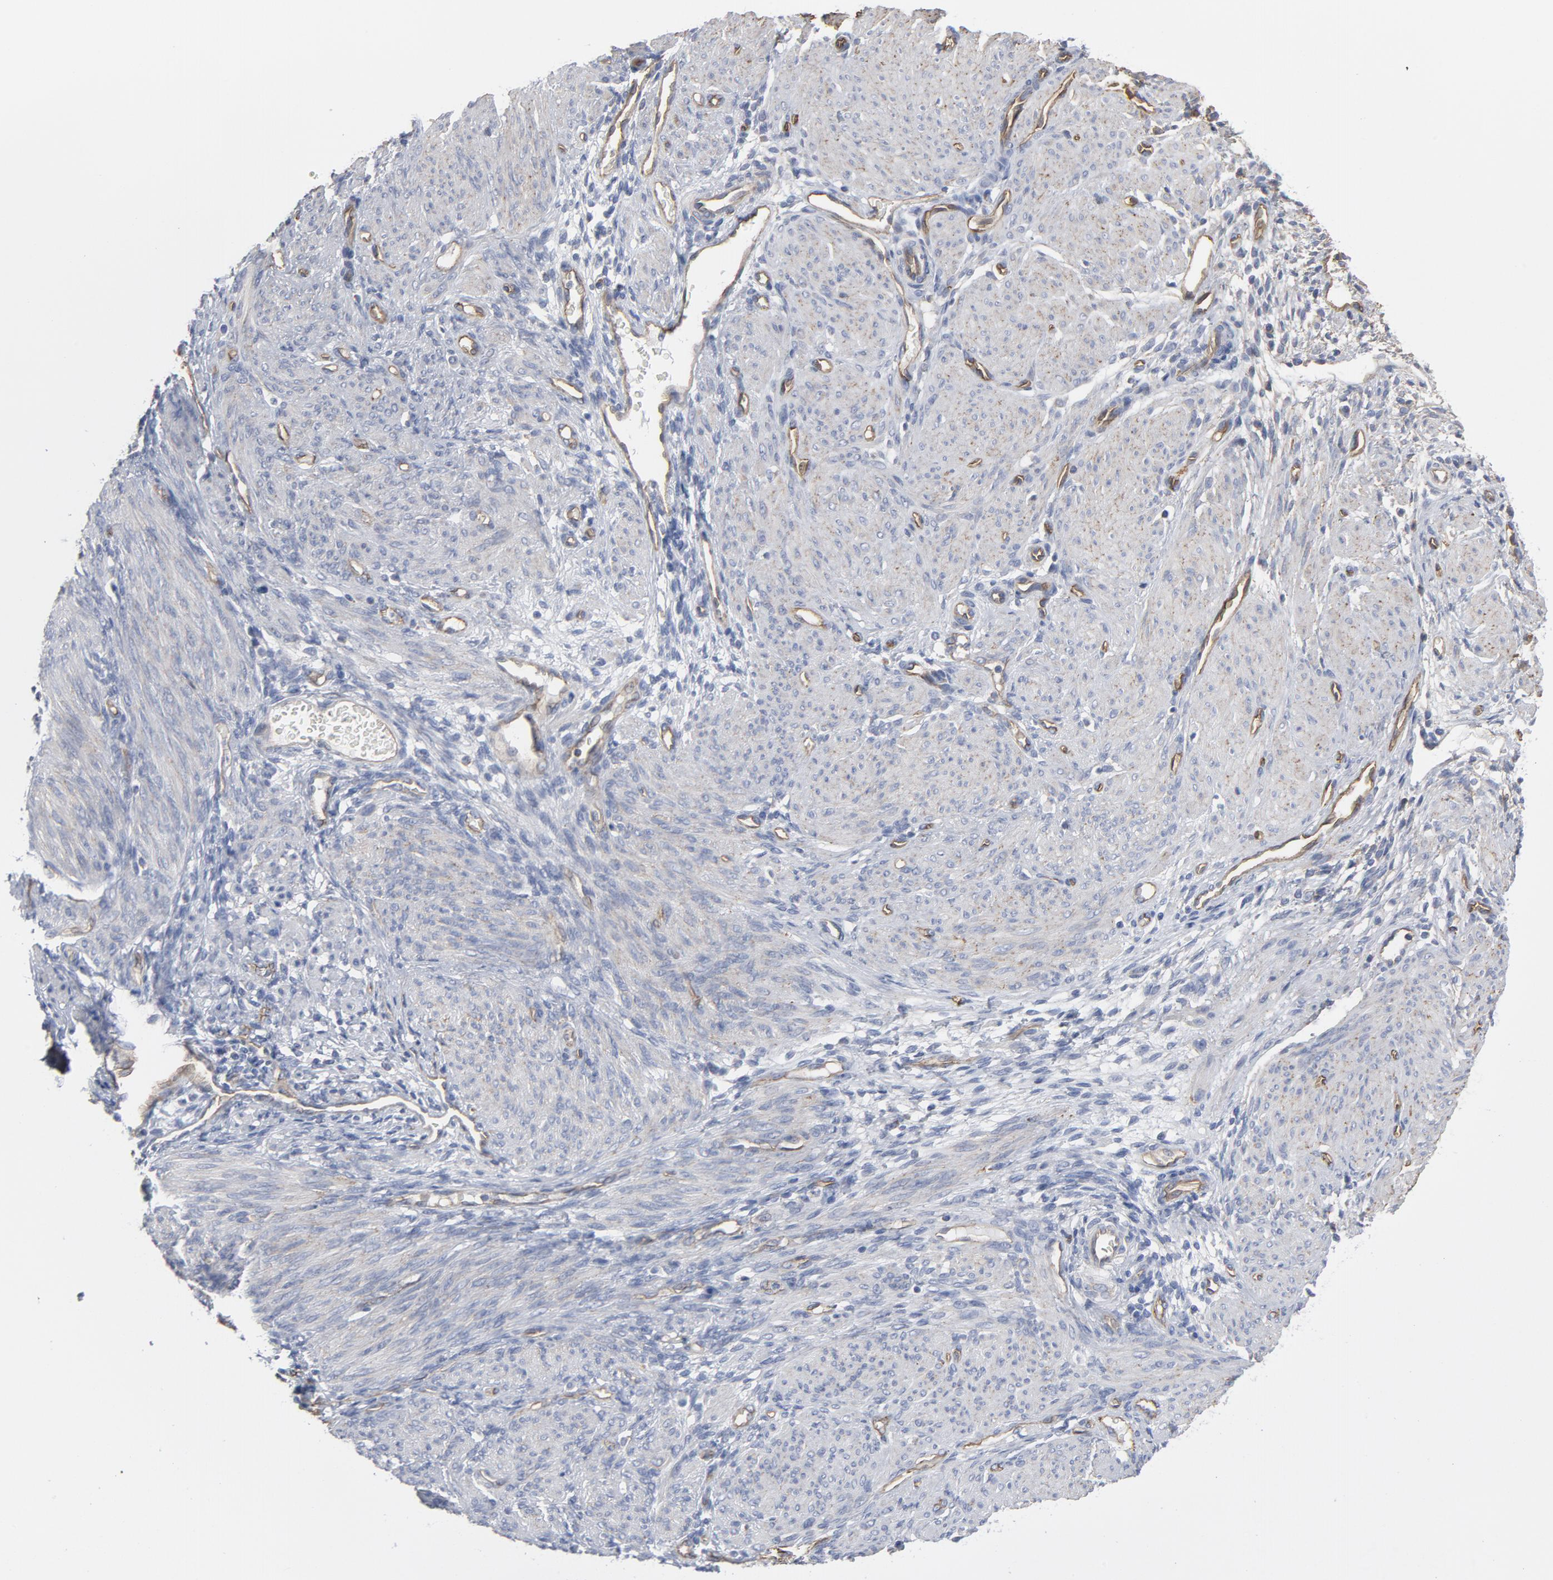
{"staining": {"intensity": "negative", "quantity": "none", "location": "none"}, "tissue": "endometrium", "cell_type": "Cells in endometrial stroma", "image_type": "normal", "snomed": [{"axis": "morphology", "description": "Normal tissue, NOS"}, {"axis": "topography", "description": "Endometrium"}], "caption": "A histopathology image of endometrium stained for a protein demonstrates no brown staining in cells in endometrial stroma.", "gene": "OXA1L", "patient": {"sex": "female", "age": 72}}